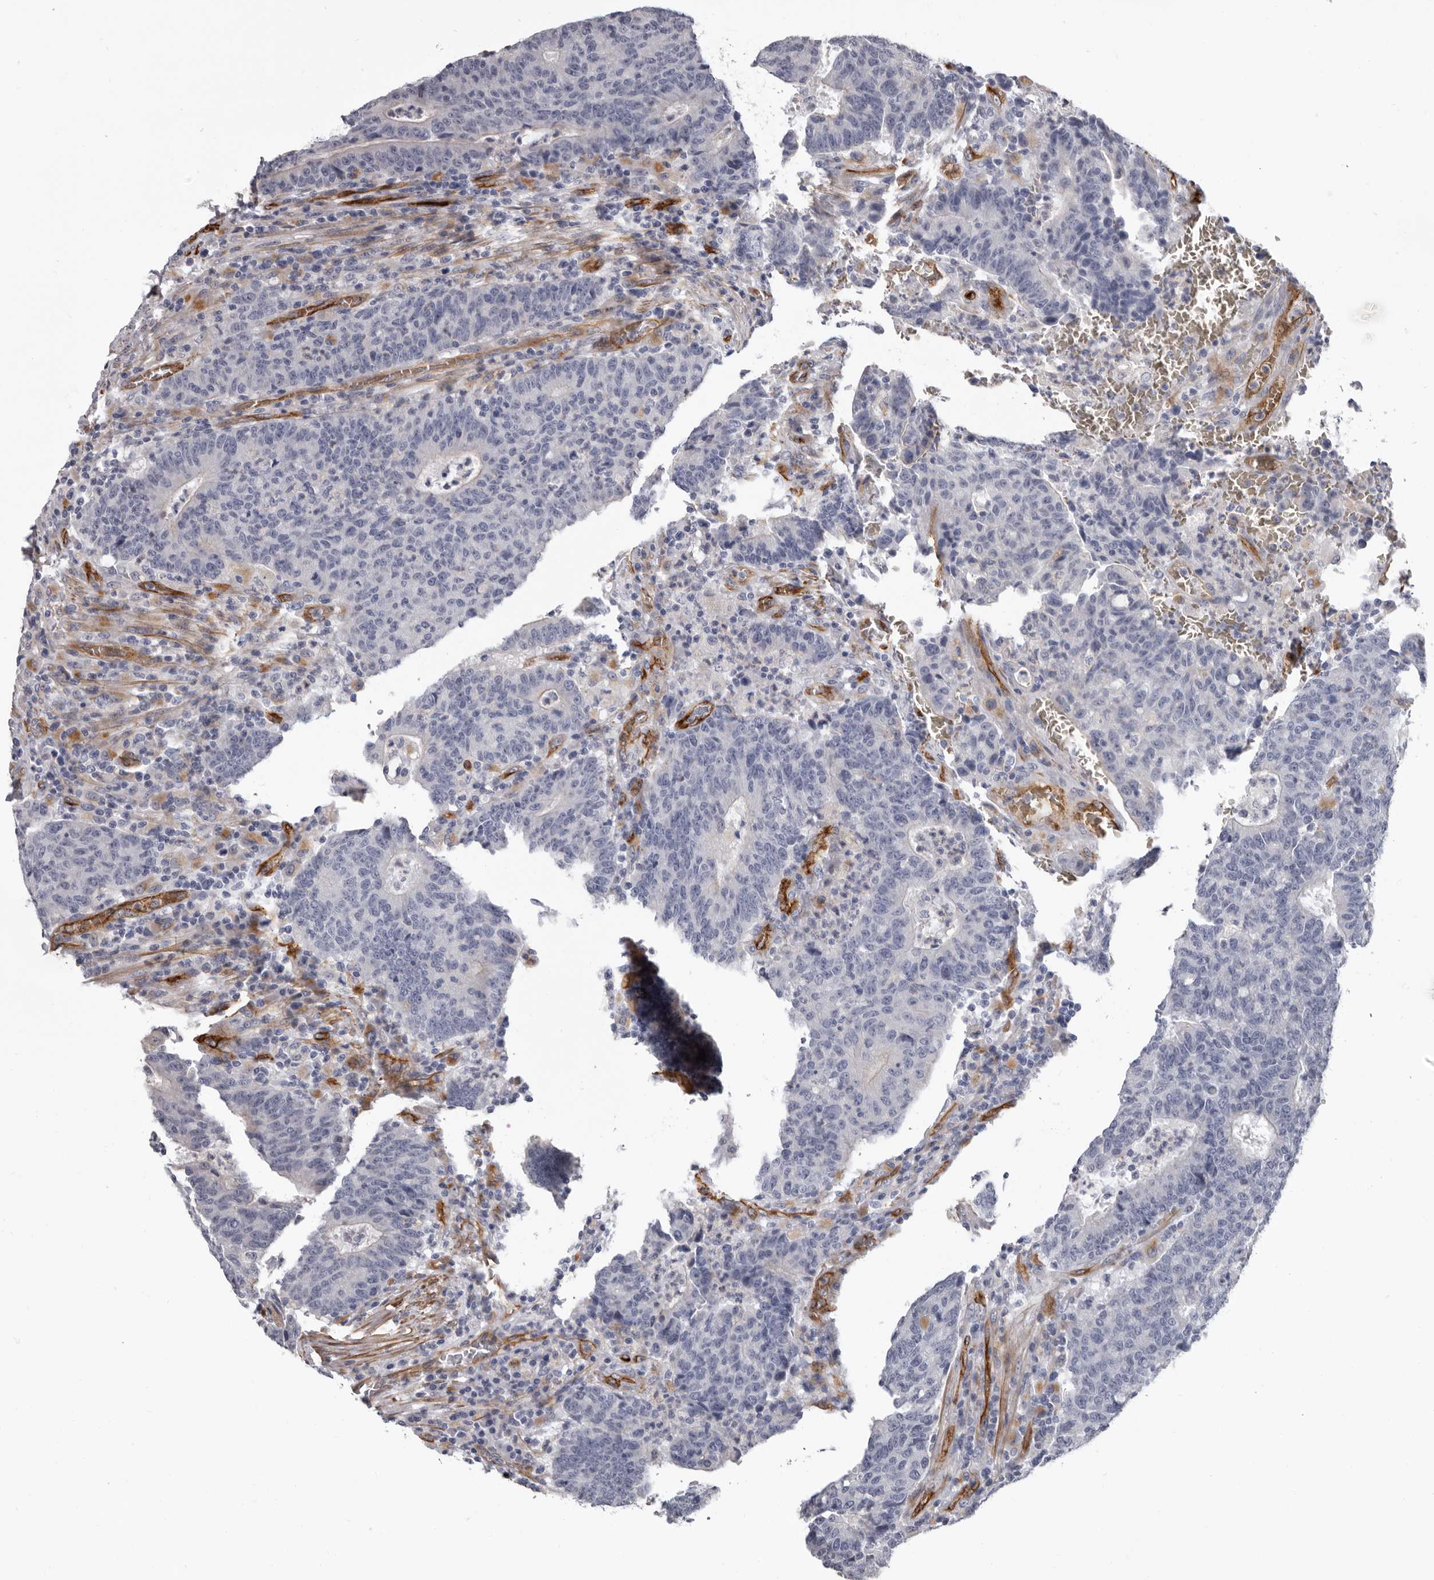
{"staining": {"intensity": "negative", "quantity": "none", "location": "none"}, "tissue": "colorectal cancer", "cell_type": "Tumor cells", "image_type": "cancer", "snomed": [{"axis": "morphology", "description": "Adenocarcinoma, NOS"}, {"axis": "topography", "description": "Colon"}], "caption": "DAB (3,3'-diaminobenzidine) immunohistochemical staining of adenocarcinoma (colorectal) displays no significant positivity in tumor cells.", "gene": "ADGRL4", "patient": {"sex": "female", "age": 75}}